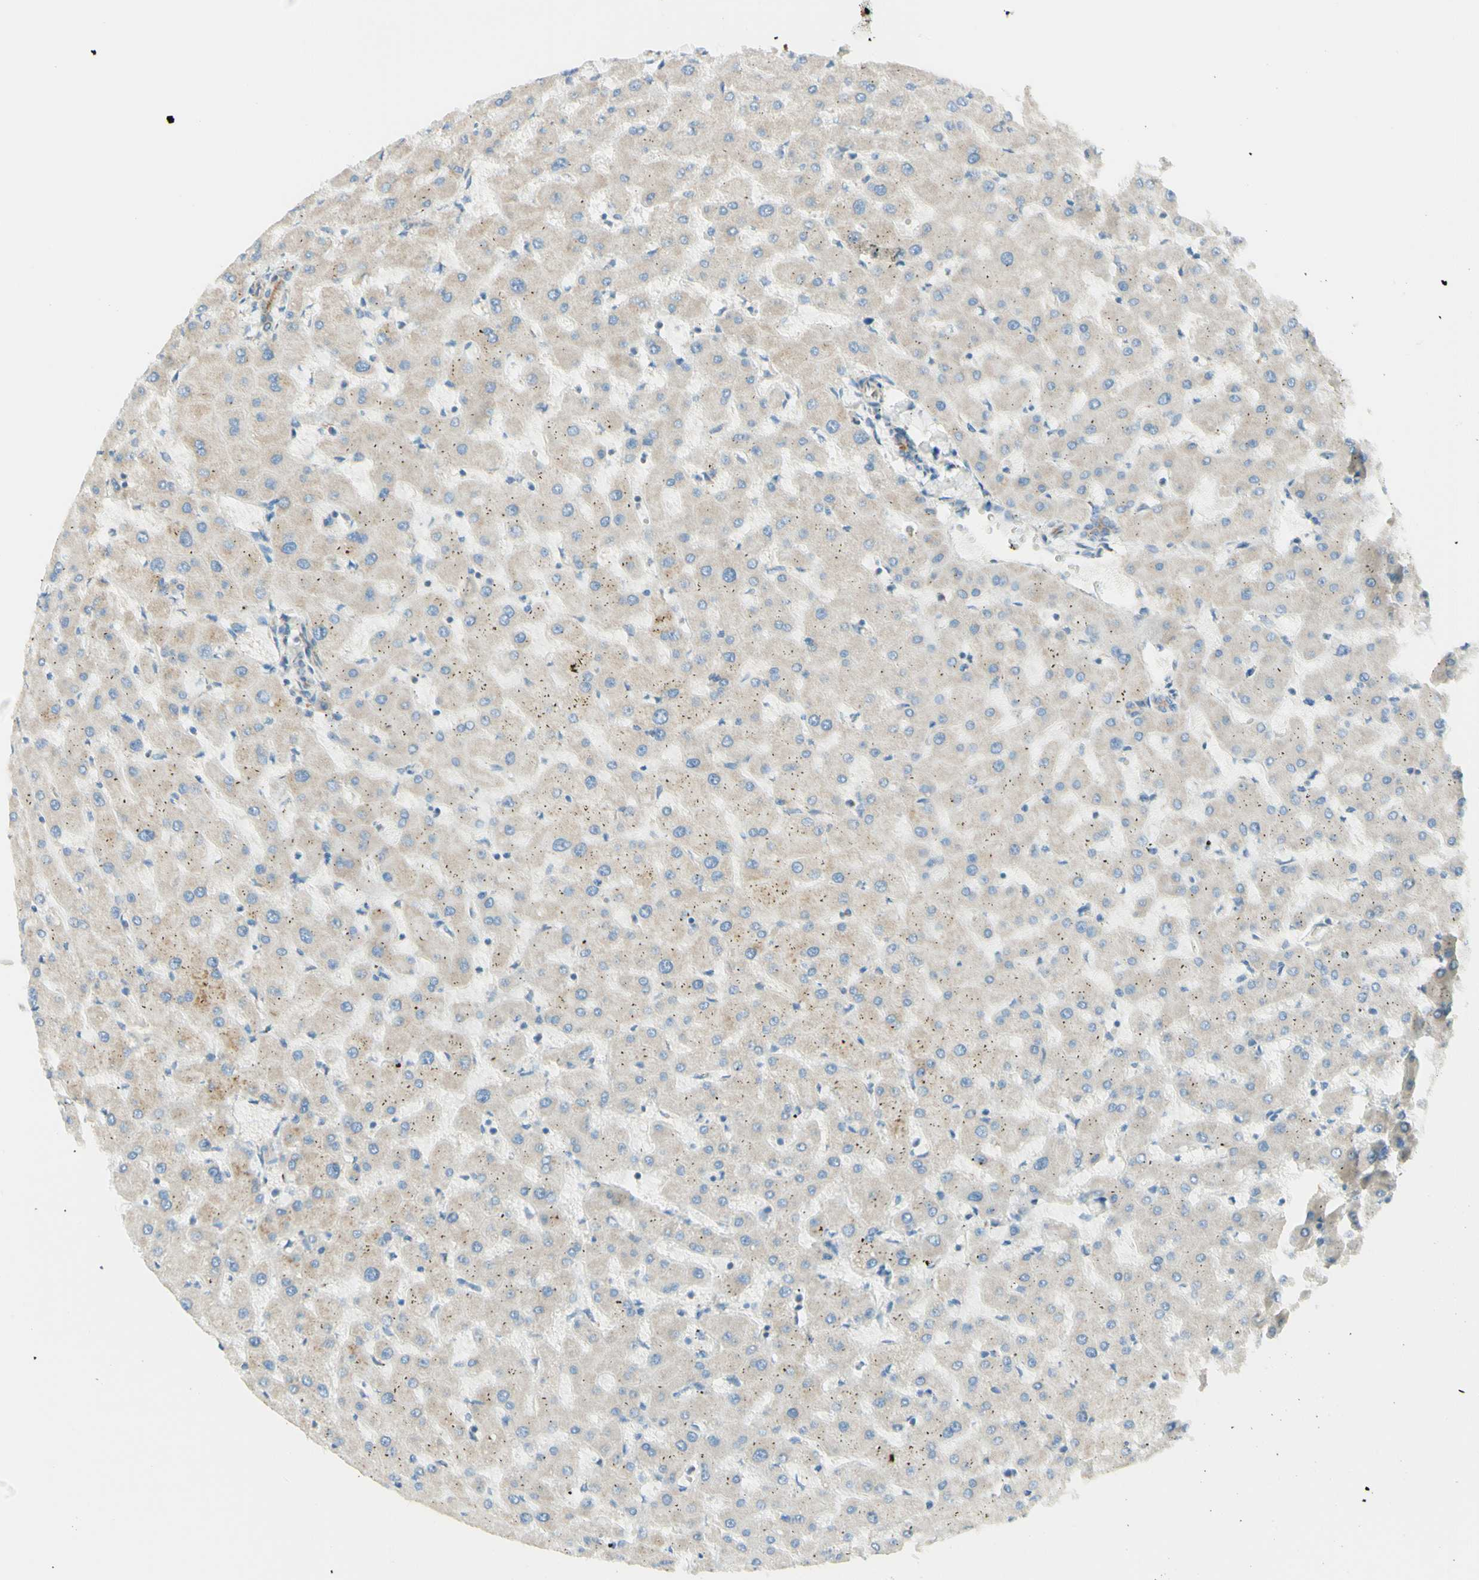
{"staining": {"intensity": "weak", "quantity": "25%-75%", "location": "cytoplasmic/membranous"}, "tissue": "liver", "cell_type": "Cholangiocytes", "image_type": "normal", "snomed": [{"axis": "morphology", "description": "Normal tissue, NOS"}, {"axis": "topography", "description": "Liver"}], "caption": "Immunohistochemical staining of benign liver exhibits low levels of weak cytoplasmic/membranous expression in approximately 25%-75% of cholangiocytes.", "gene": "ARMC10", "patient": {"sex": "female", "age": 63}}